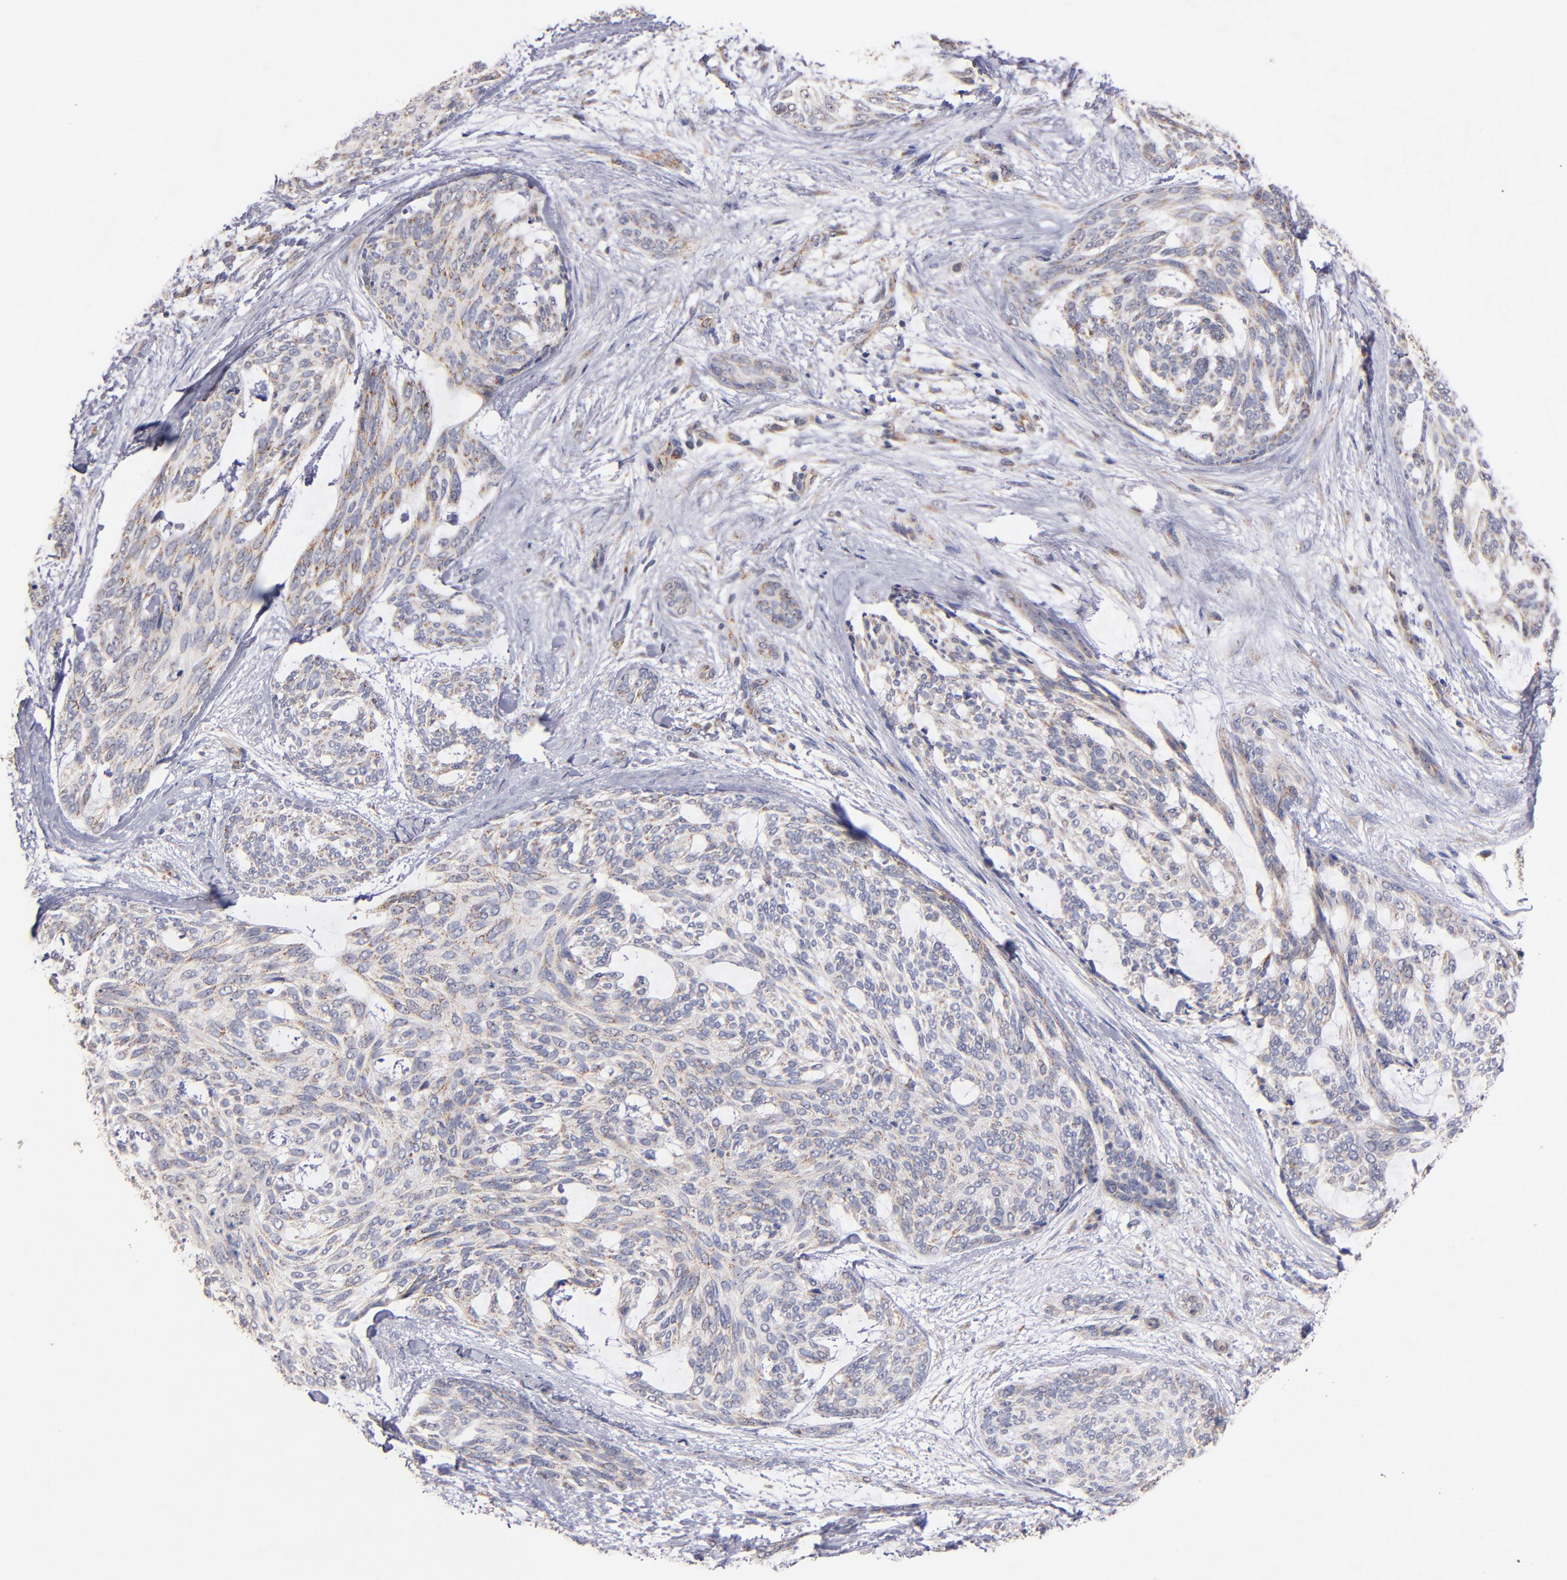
{"staining": {"intensity": "weak", "quantity": "25%-75%", "location": "cytoplasmic/membranous"}, "tissue": "skin cancer", "cell_type": "Tumor cells", "image_type": "cancer", "snomed": [{"axis": "morphology", "description": "Normal tissue, NOS"}, {"axis": "morphology", "description": "Basal cell carcinoma"}, {"axis": "topography", "description": "Skin"}], "caption": "Immunohistochemistry (IHC) image of skin basal cell carcinoma stained for a protein (brown), which reveals low levels of weak cytoplasmic/membranous expression in approximately 25%-75% of tumor cells.", "gene": "DIABLO", "patient": {"sex": "female", "age": 71}}